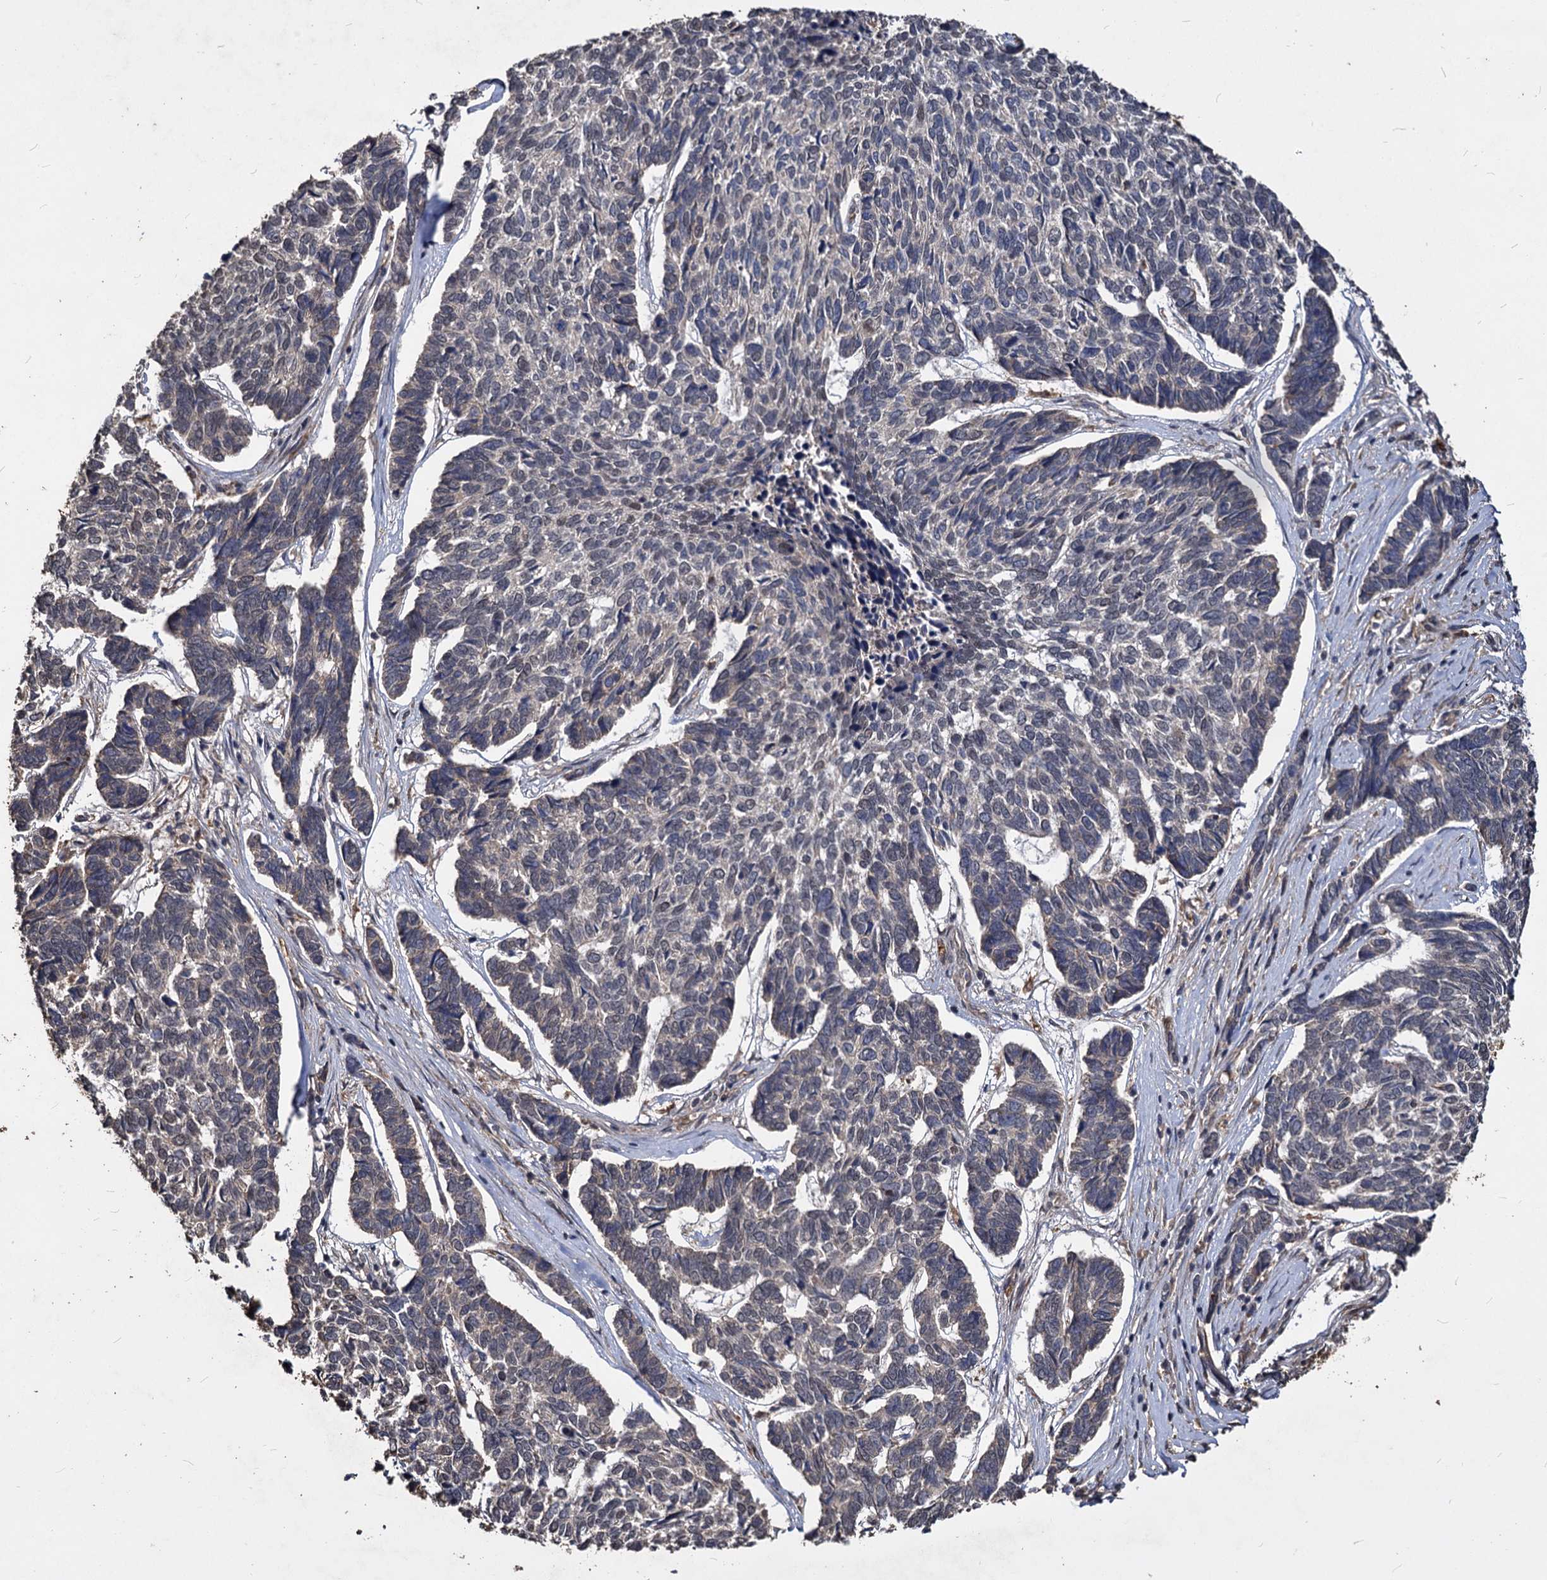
{"staining": {"intensity": "negative", "quantity": "none", "location": "none"}, "tissue": "skin cancer", "cell_type": "Tumor cells", "image_type": "cancer", "snomed": [{"axis": "morphology", "description": "Basal cell carcinoma"}, {"axis": "topography", "description": "Skin"}], "caption": "DAB (3,3'-diaminobenzidine) immunohistochemical staining of skin cancer reveals no significant positivity in tumor cells. The staining was performed using DAB (3,3'-diaminobenzidine) to visualize the protein expression in brown, while the nuclei were stained in blue with hematoxylin (Magnification: 20x).", "gene": "VPS51", "patient": {"sex": "female", "age": 65}}